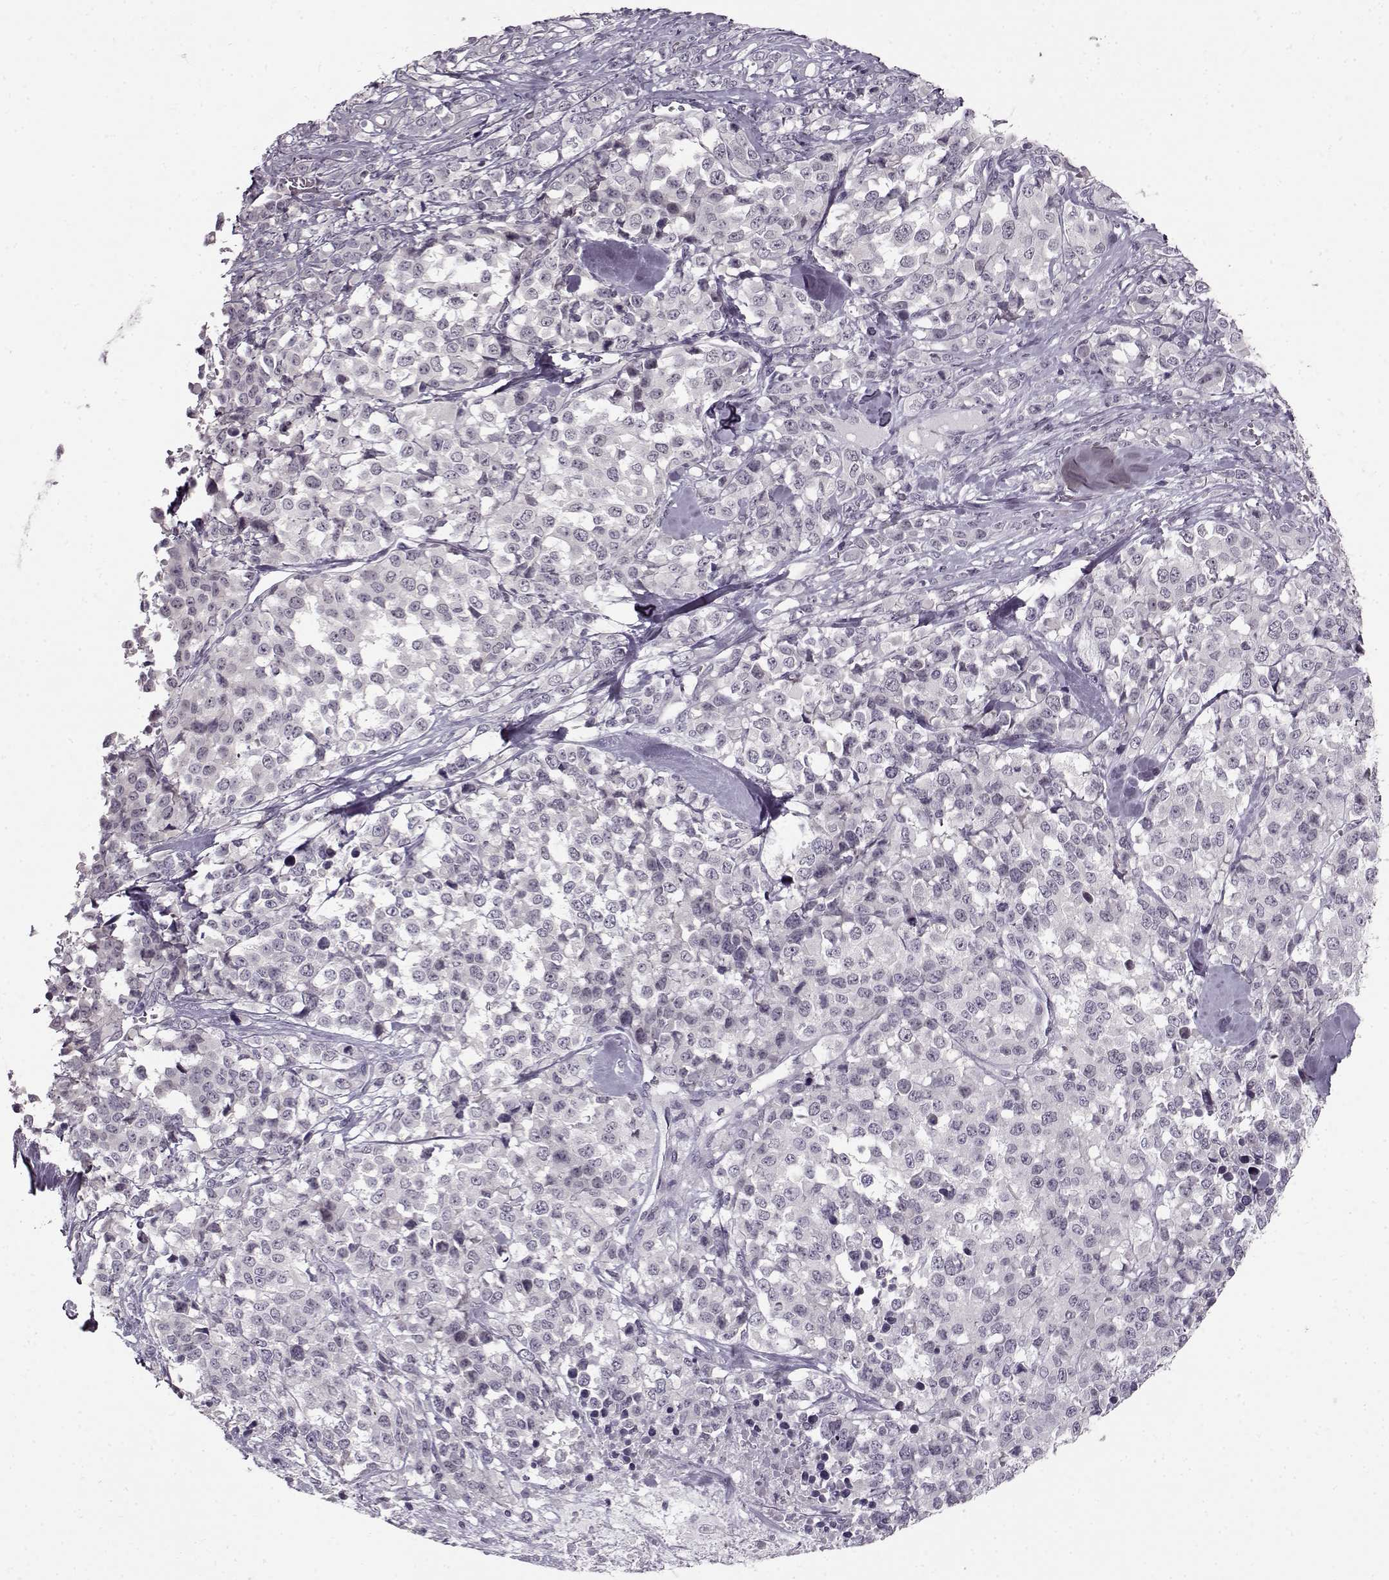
{"staining": {"intensity": "negative", "quantity": "none", "location": "none"}, "tissue": "melanoma", "cell_type": "Tumor cells", "image_type": "cancer", "snomed": [{"axis": "morphology", "description": "Malignant melanoma, Metastatic site"}, {"axis": "topography", "description": "Skin"}], "caption": "Melanoma was stained to show a protein in brown. There is no significant staining in tumor cells.", "gene": "RP1L1", "patient": {"sex": "male", "age": 84}}